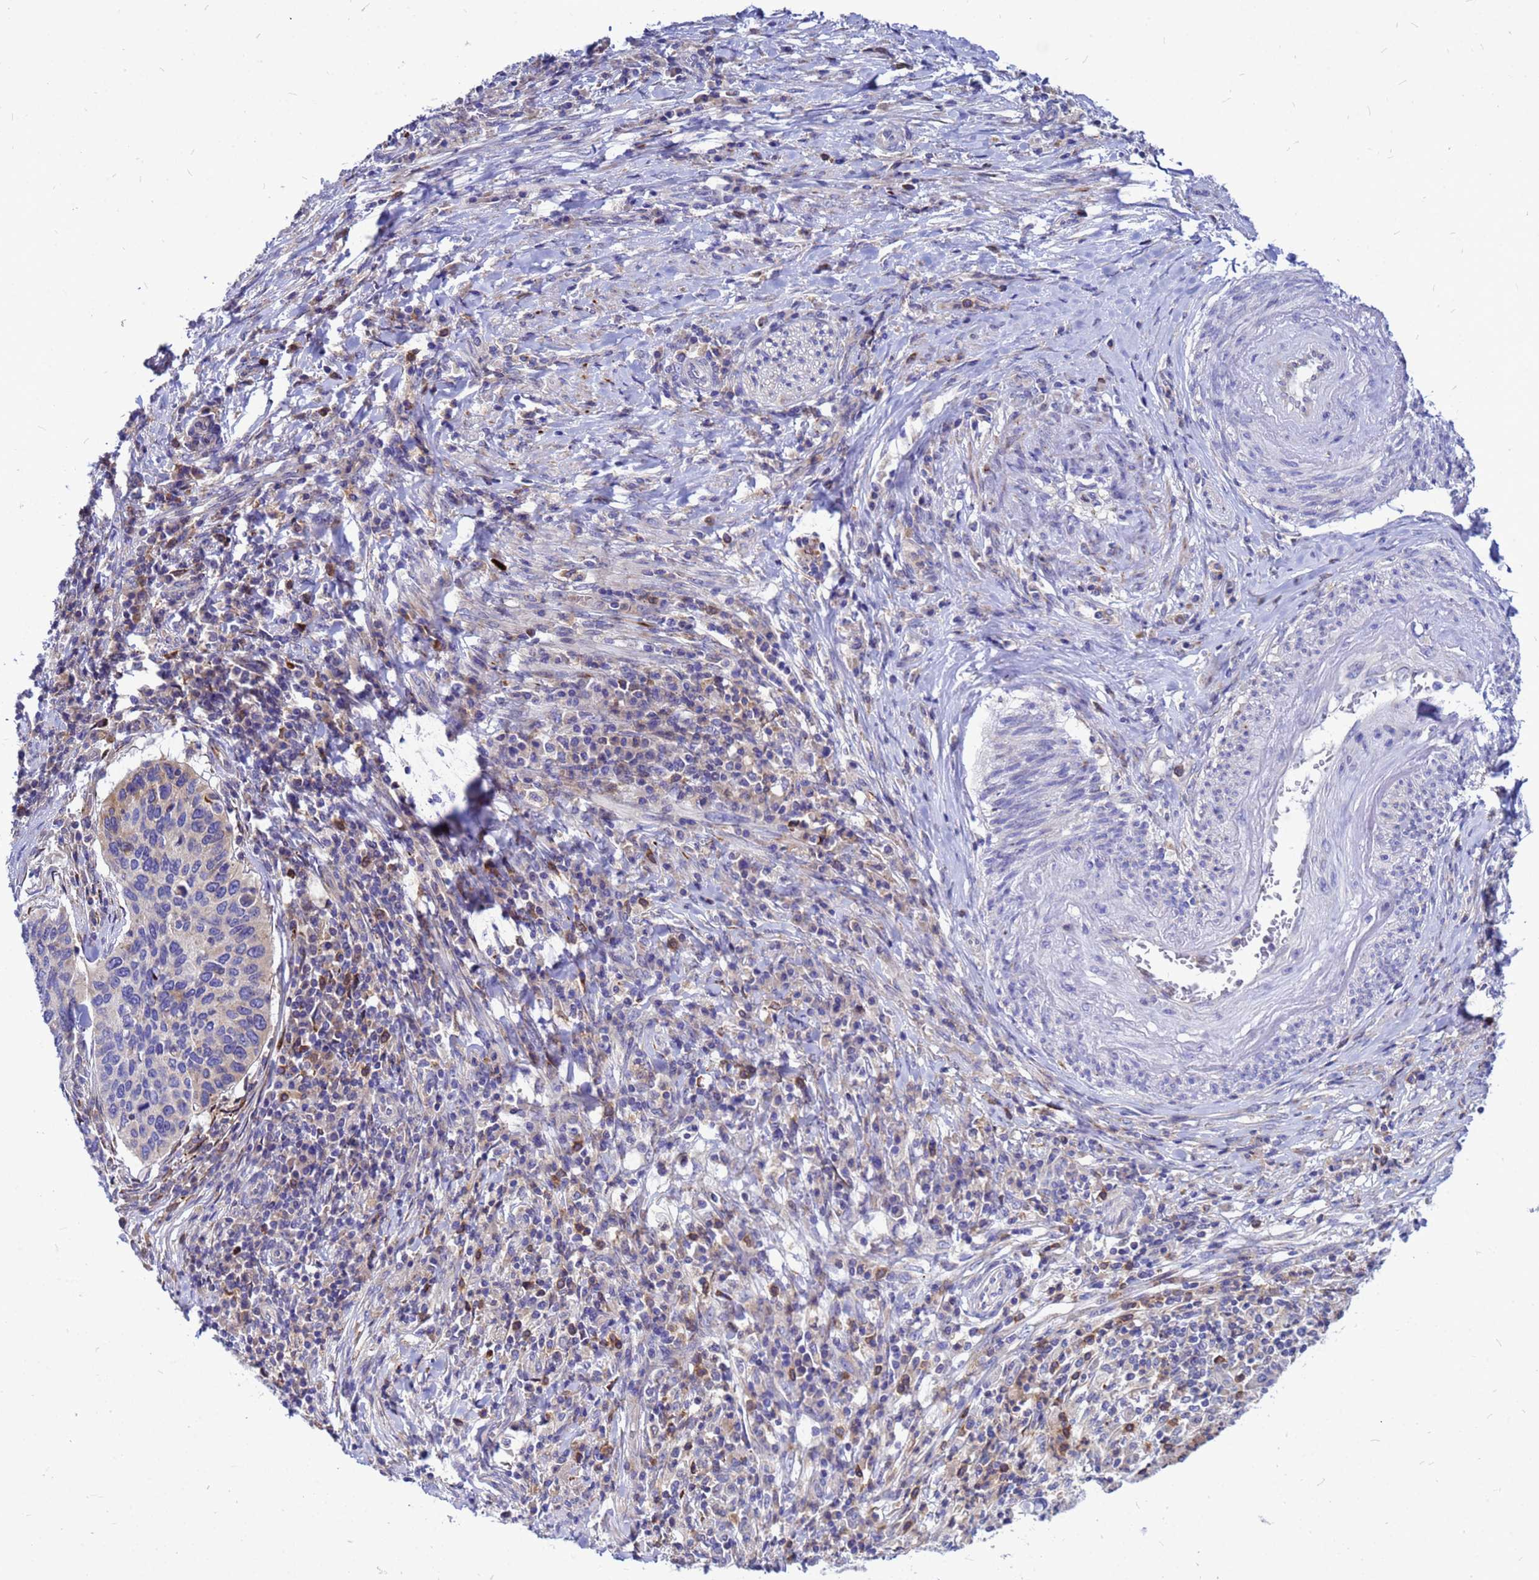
{"staining": {"intensity": "negative", "quantity": "none", "location": "none"}, "tissue": "cervical cancer", "cell_type": "Tumor cells", "image_type": "cancer", "snomed": [{"axis": "morphology", "description": "Squamous cell carcinoma, NOS"}, {"axis": "topography", "description": "Cervix"}], "caption": "Micrograph shows no protein staining in tumor cells of cervical cancer tissue. (Stains: DAB (3,3'-diaminobenzidine) immunohistochemistry with hematoxylin counter stain, Microscopy: brightfield microscopy at high magnification).", "gene": "FHIP1A", "patient": {"sex": "female", "age": 38}}